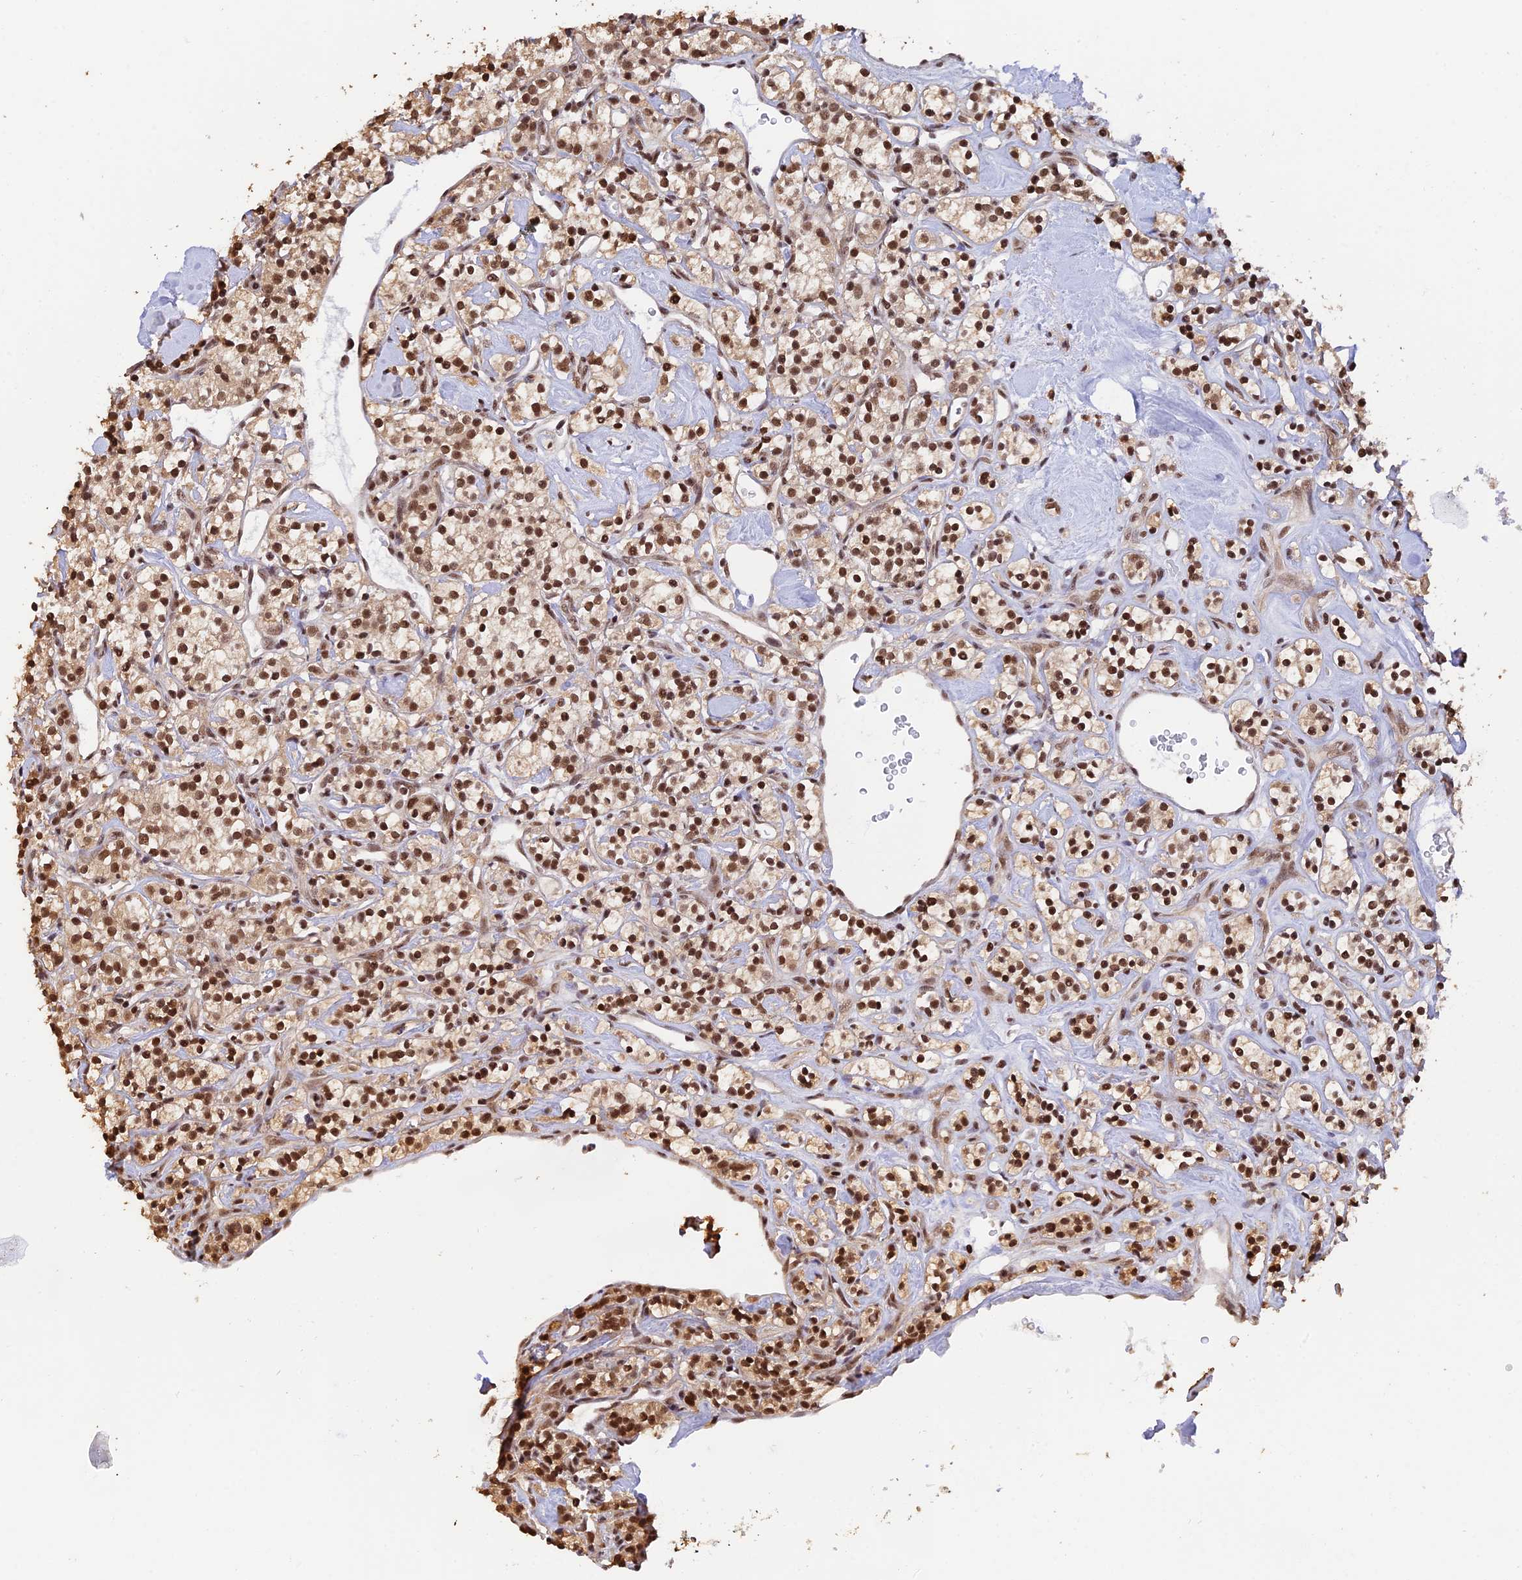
{"staining": {"intensity": "strong", "quantity": ">75%", "location": "nuclear"}, "tissue": "renal cancer", "cell_type": "Tumor cells", "image_type": "cancer", "snomed": [{"axis": "morphology", "description": "Adenocarcinoma, NOS"}, {"axis": "topography", "description": "Kidney"}], "caption": "High-magnification brightfield microscopy of renal adenocarcinoma stained with DAB (brown) and counterstained with hematoxylin (blue). tumor cells exhibit strong nuclear staining is present in approximately>75% of cells.", "gene": "THAP11", "patient": {"sex": "male", "age": 77}}